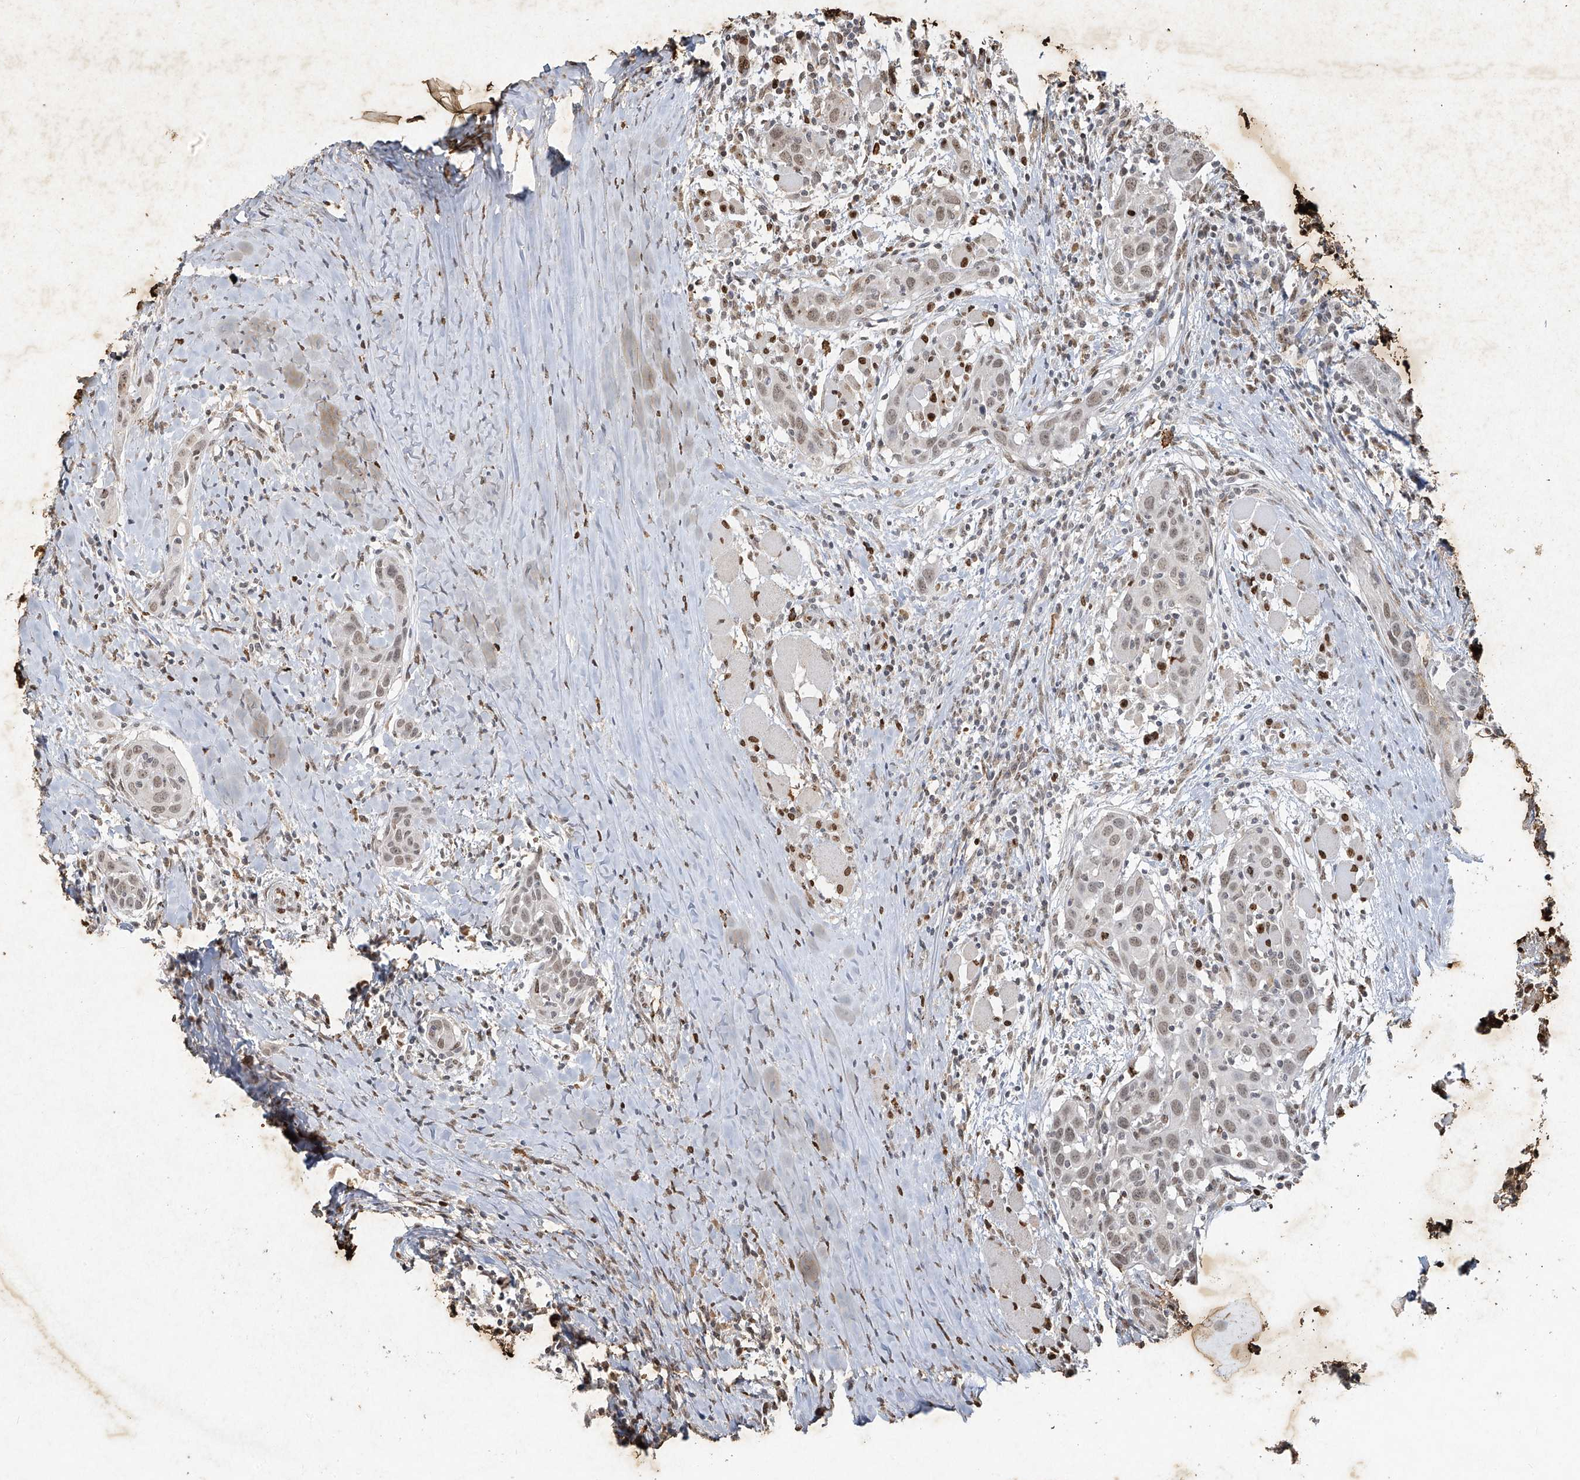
{"staining": {"intensity": "weak", "quantity": ">75%", "location": "nuclear"}, "tissue": "head and neck cancer", "cell_type": "Tumor cells", "image_type": "cancer", "snomed": [{"axis": "morphology", "description": "Squamous cell carcinoma, NOS"}, {"axis": "topography", "description": "Oral tissue"}, {"axis": "topography", "description": "Head-Neck"}], "caption": "Head and neck squamous cell carcinoma tissue reveals weak nuclear expression in approximately >75% of tumor cells, visualized by immunohistochemistry.", "gene": "ATRIP", "patient": {"sex": "female", "age": 50}}